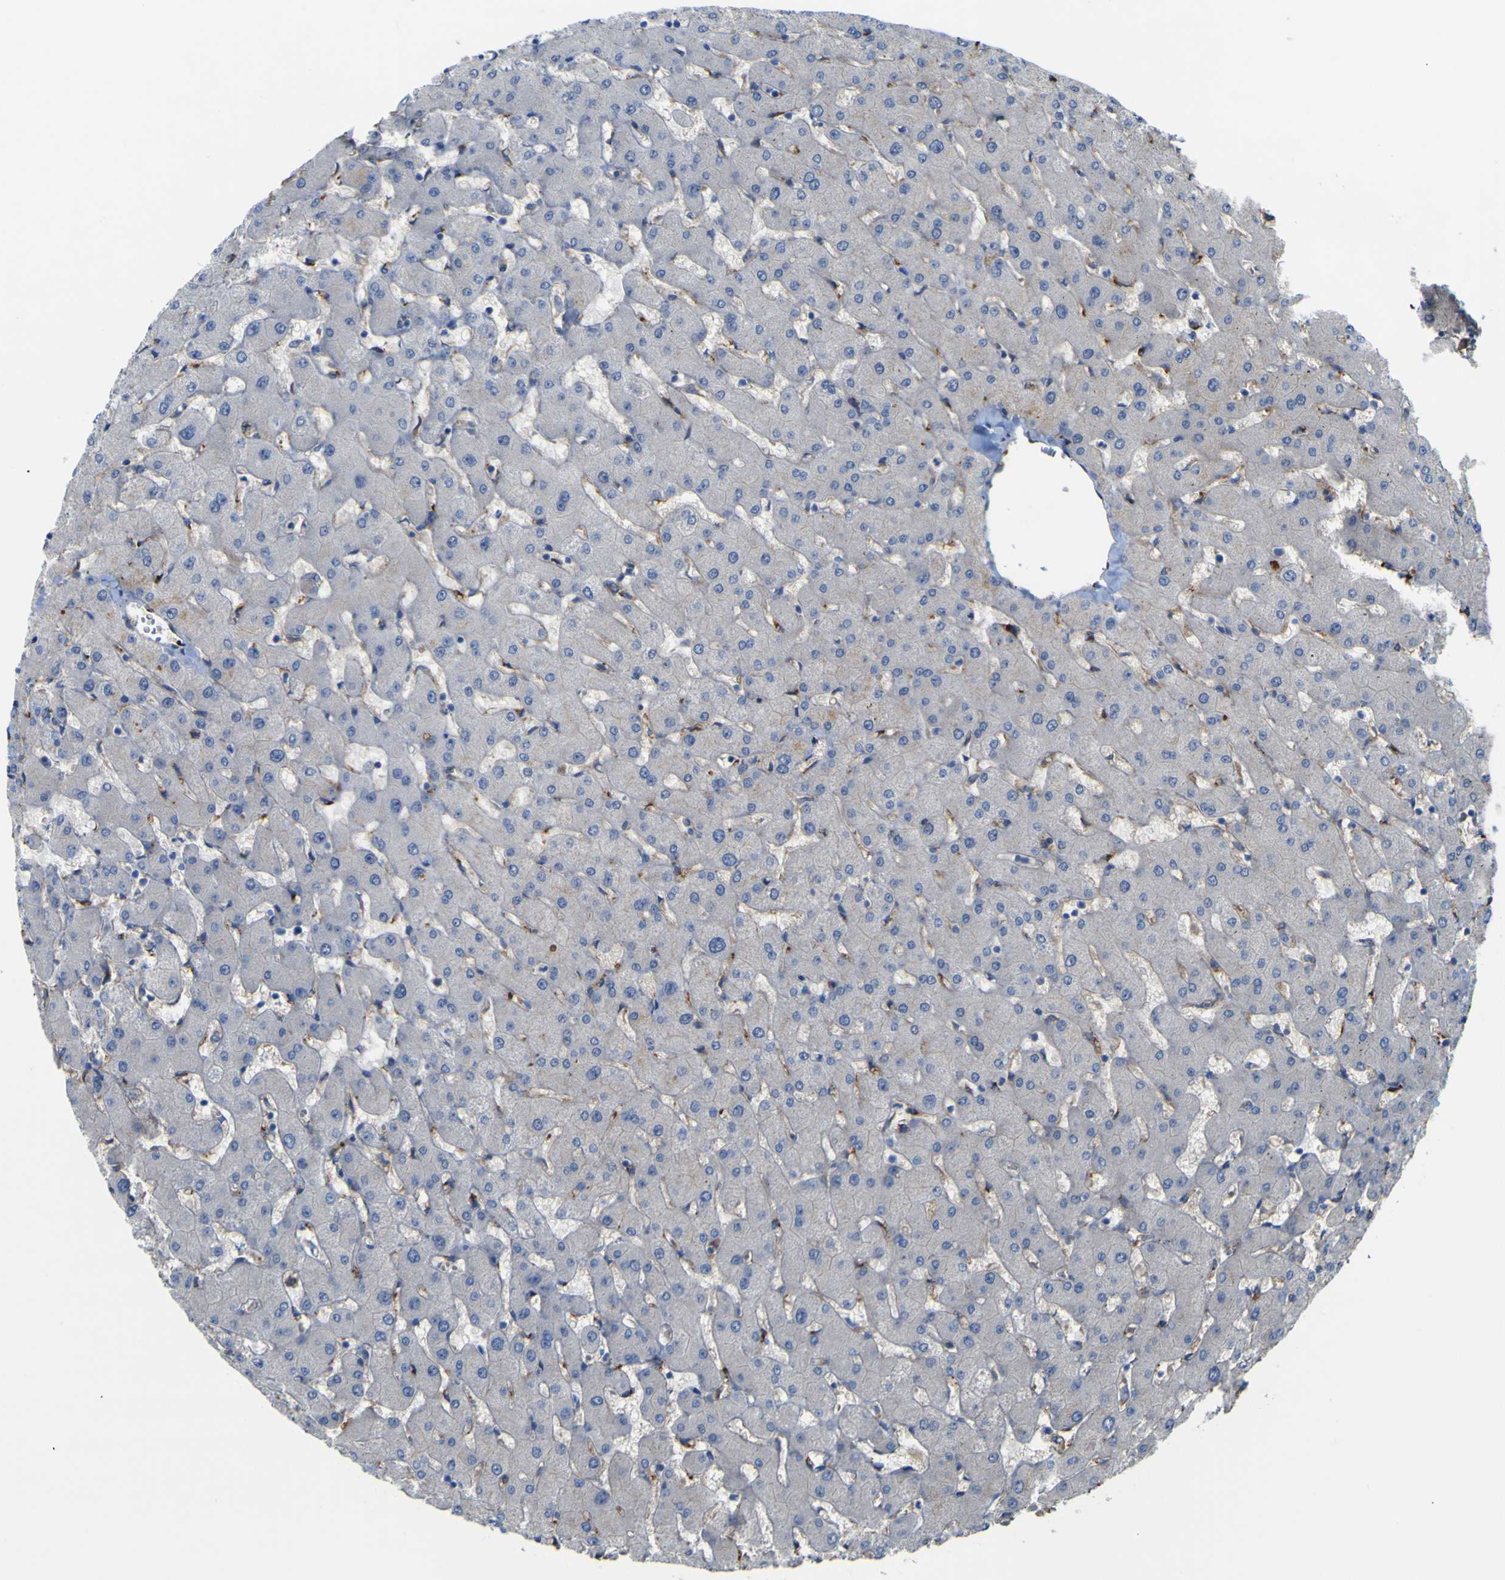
{"staining": {"intensity": "weak", "quantity": "25%-75%", "location": "cytoplasmic/membranous"}, "tissue": "liver", "cell_type": "Cholangiocytes", "image_type": "normal", "snomed": [{"axis": "morphology", "description": "Normal tissue, NOS"}, {"axis": "topography", "description": "Liver"}], "caption": "About 25%-75% of cholangiocytes in normal liver display weak cytoplasmic/membranous protein staining as visualized by brown immunohistochemical staining.", "gene": "PTPRF", "patient": {"sex": "female", "age": 63}}